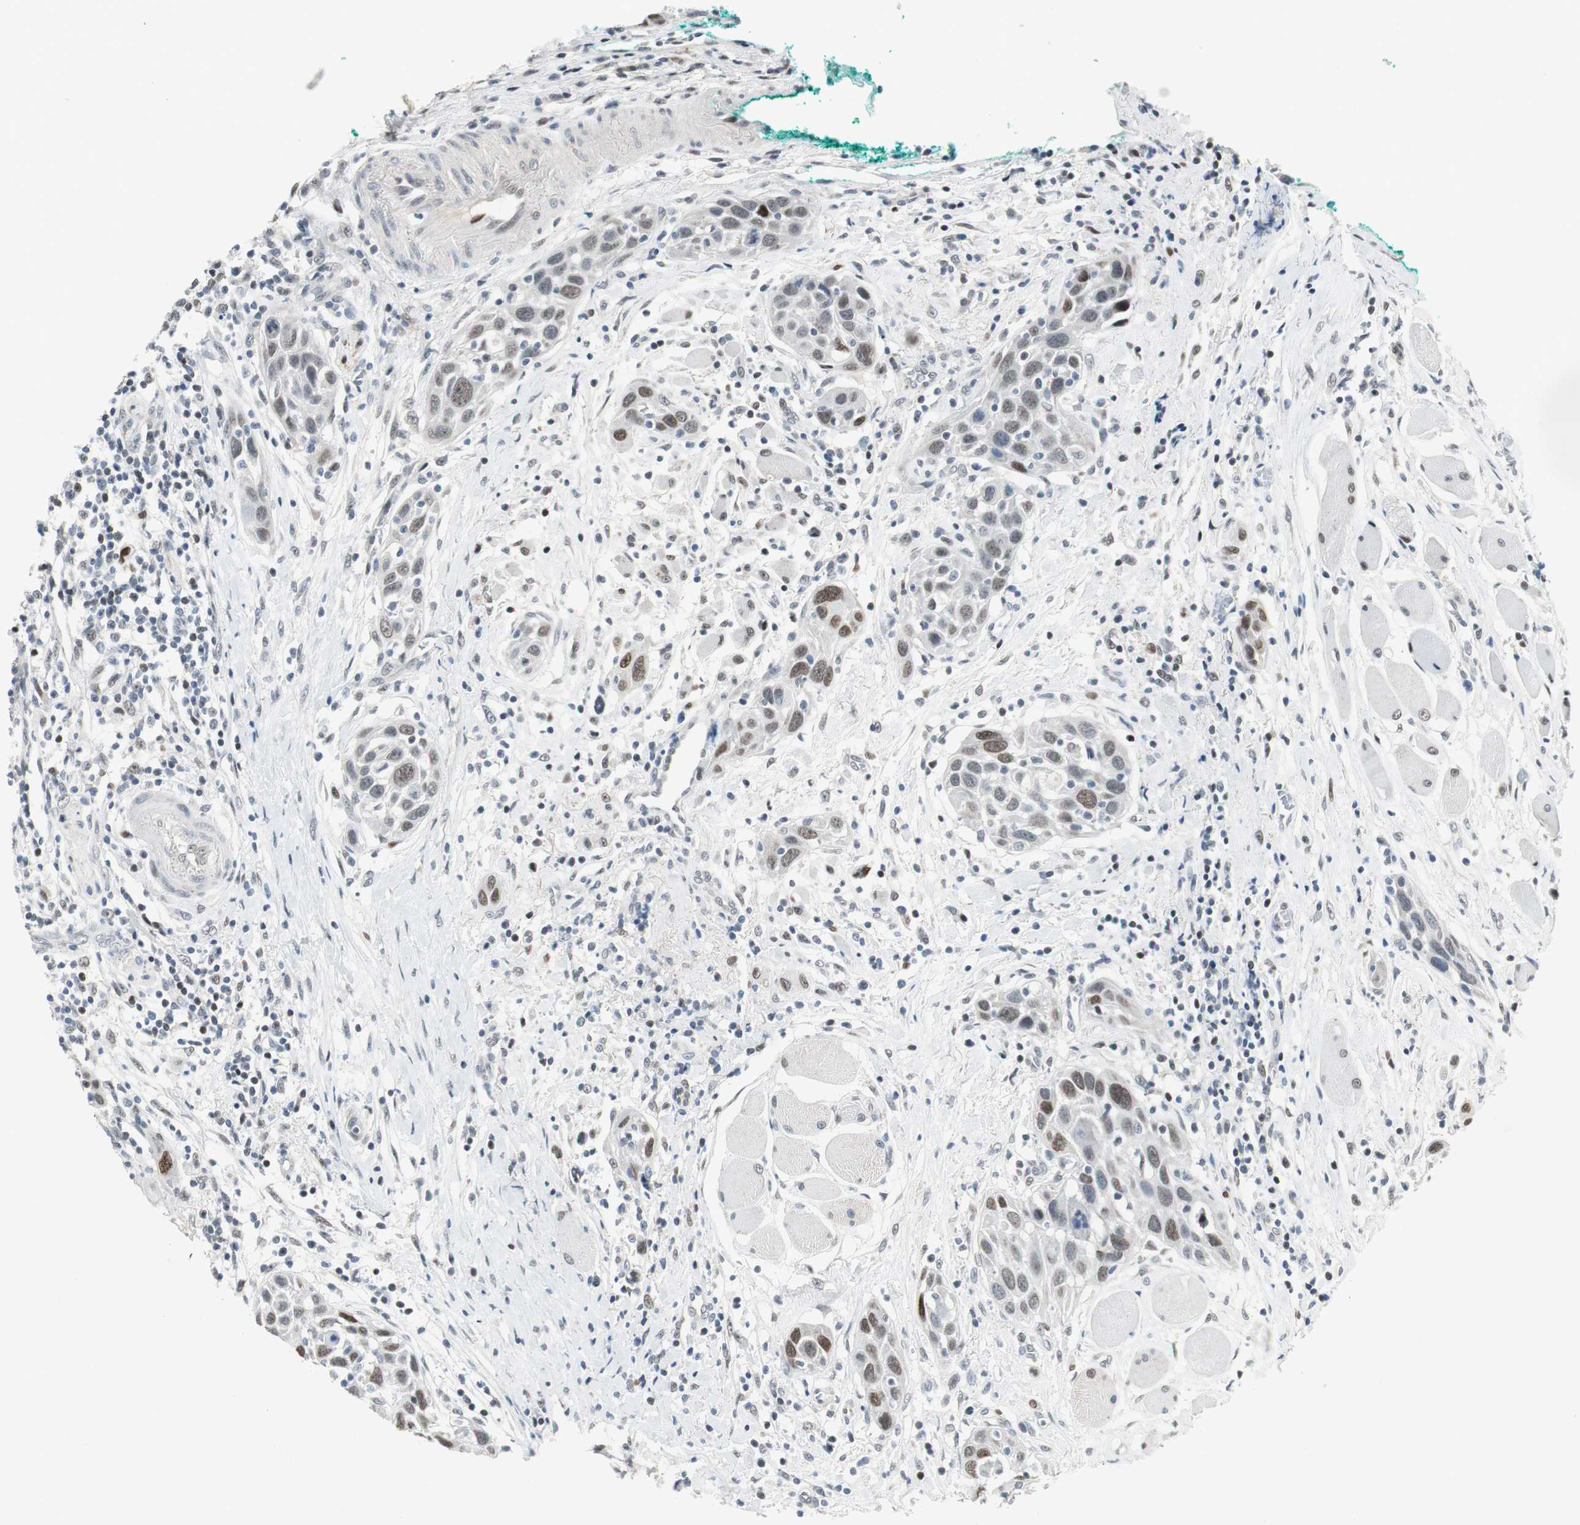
{"staining": {"intensity": "weak", "quantity": "<25%", "location": "nuclear"}, "tissue": "head and neck cancer", "cell_type": "Tumor cells", "image_type": "cancer", "snomed": [{"axis": "morphology", "description": "Squamous cell carcinoma, NOS"}, {"axis": "topography", "description": "Oral tissue"}, {"axis": "topography", "description": "Head-Neck"}], "caption": "Immunohistochemistry micrograph of neoplastic tissue: head and neck squamous cell carcinoma stained with DAB (3,3'-diaminobenzidine) shows no significant protein expression in tumor cells.", "gene": "AJUBA", "patient": {"sex": "female", "age": 50}}